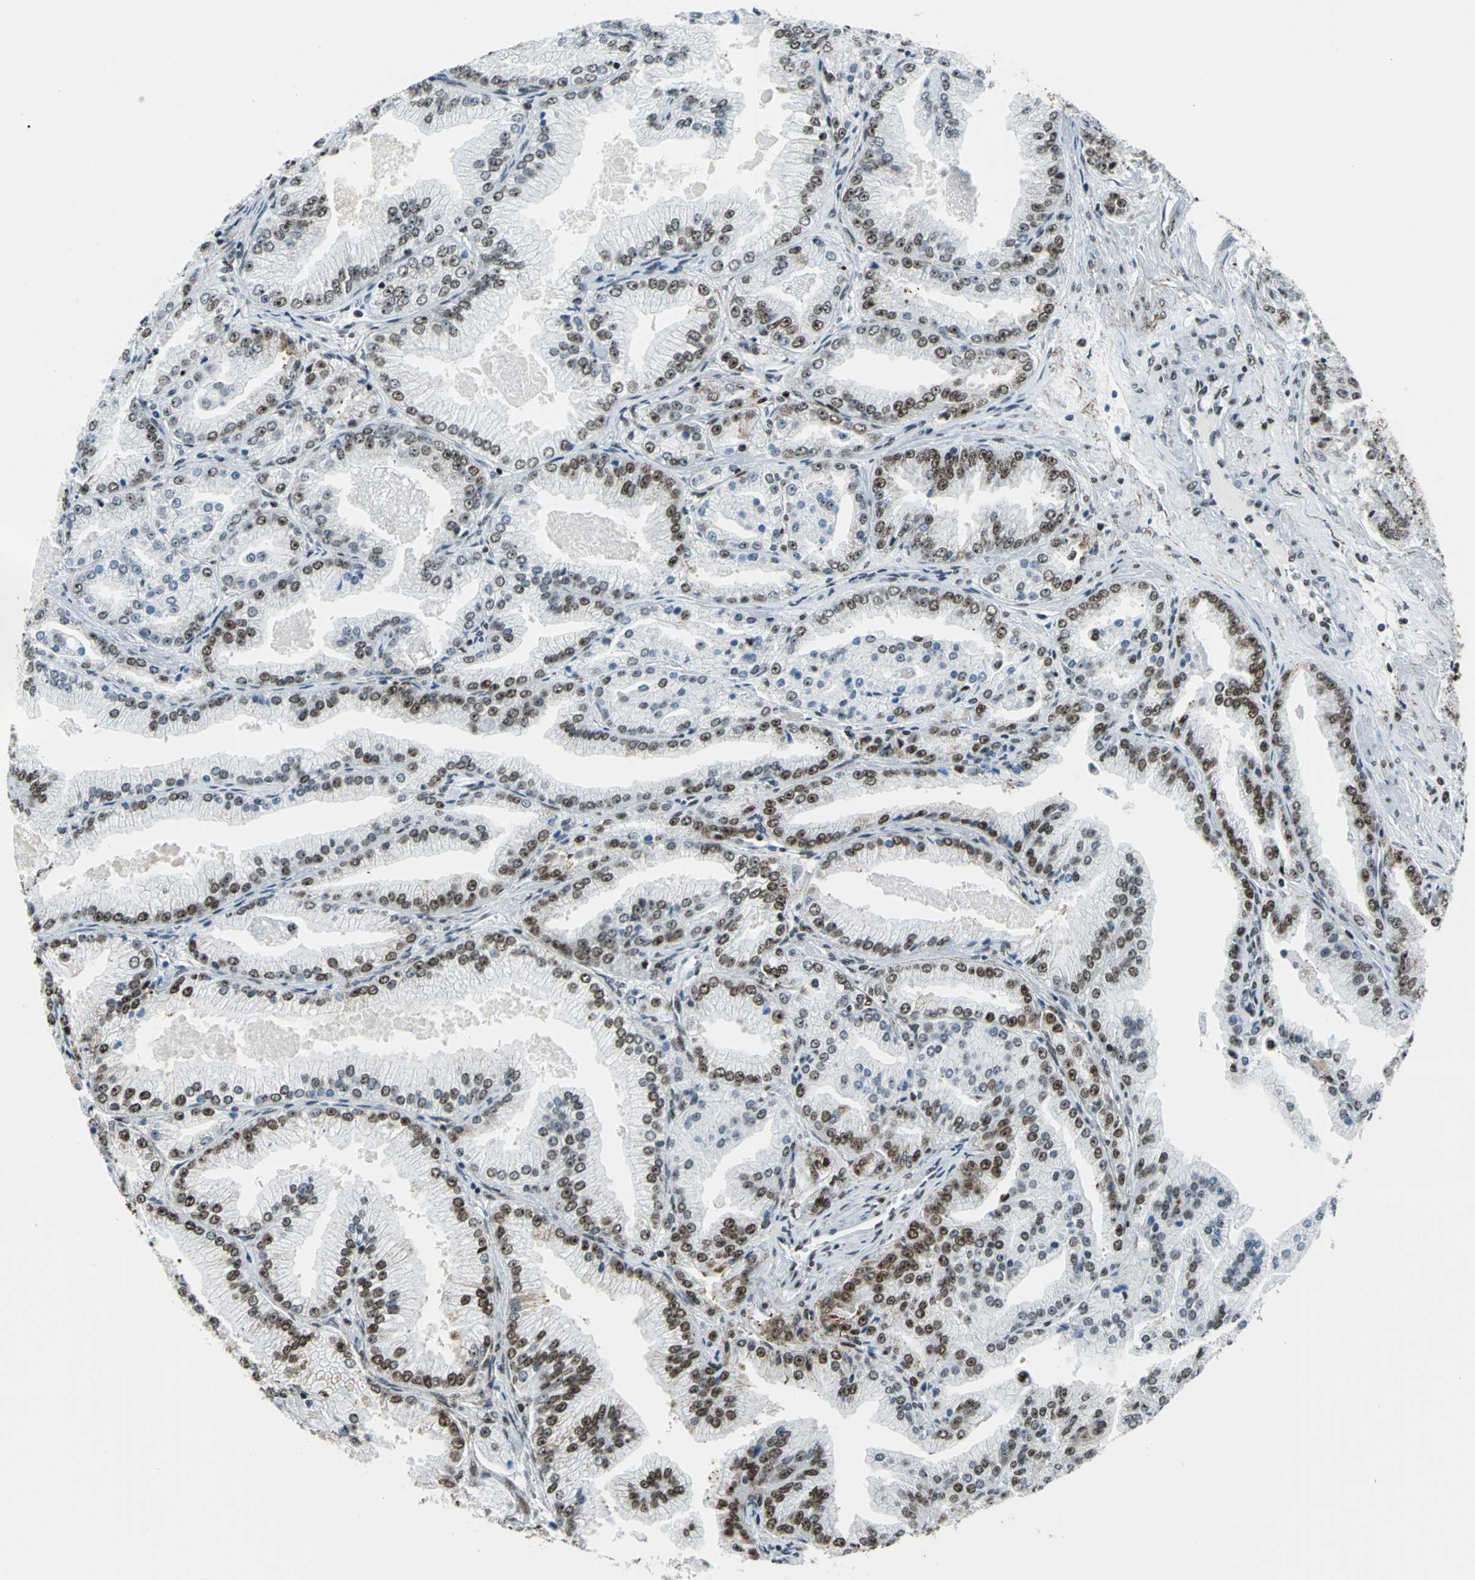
{"staining": {"intensity": "moderate", "quantity": "25%-75%", "location": "nuclear"}, "tissue": "prostate cancer", "cell_type": "Tumor cells", "image_type": "cancer", "snomed": [{"axis": "morphology", "description": "Adenocarcinoma, High grade"}, {"axis": "topography", "description": "Prostate"}], "caption": "IHC staining of high-grade adenocarcinoma (prostate), which reveals medium levels of moderate nuclear positivity in approximately 25%-75% of tumor cells indicating moderate nuclear protein positivity. The staining was performed using DAB (3,3'-diaminobenzidine) (brown) for protein detection and nuclei were counterstained in hematoxylin (blue).", "gene": "APEX1", "patient": {"sex": "male", "age": 61}}